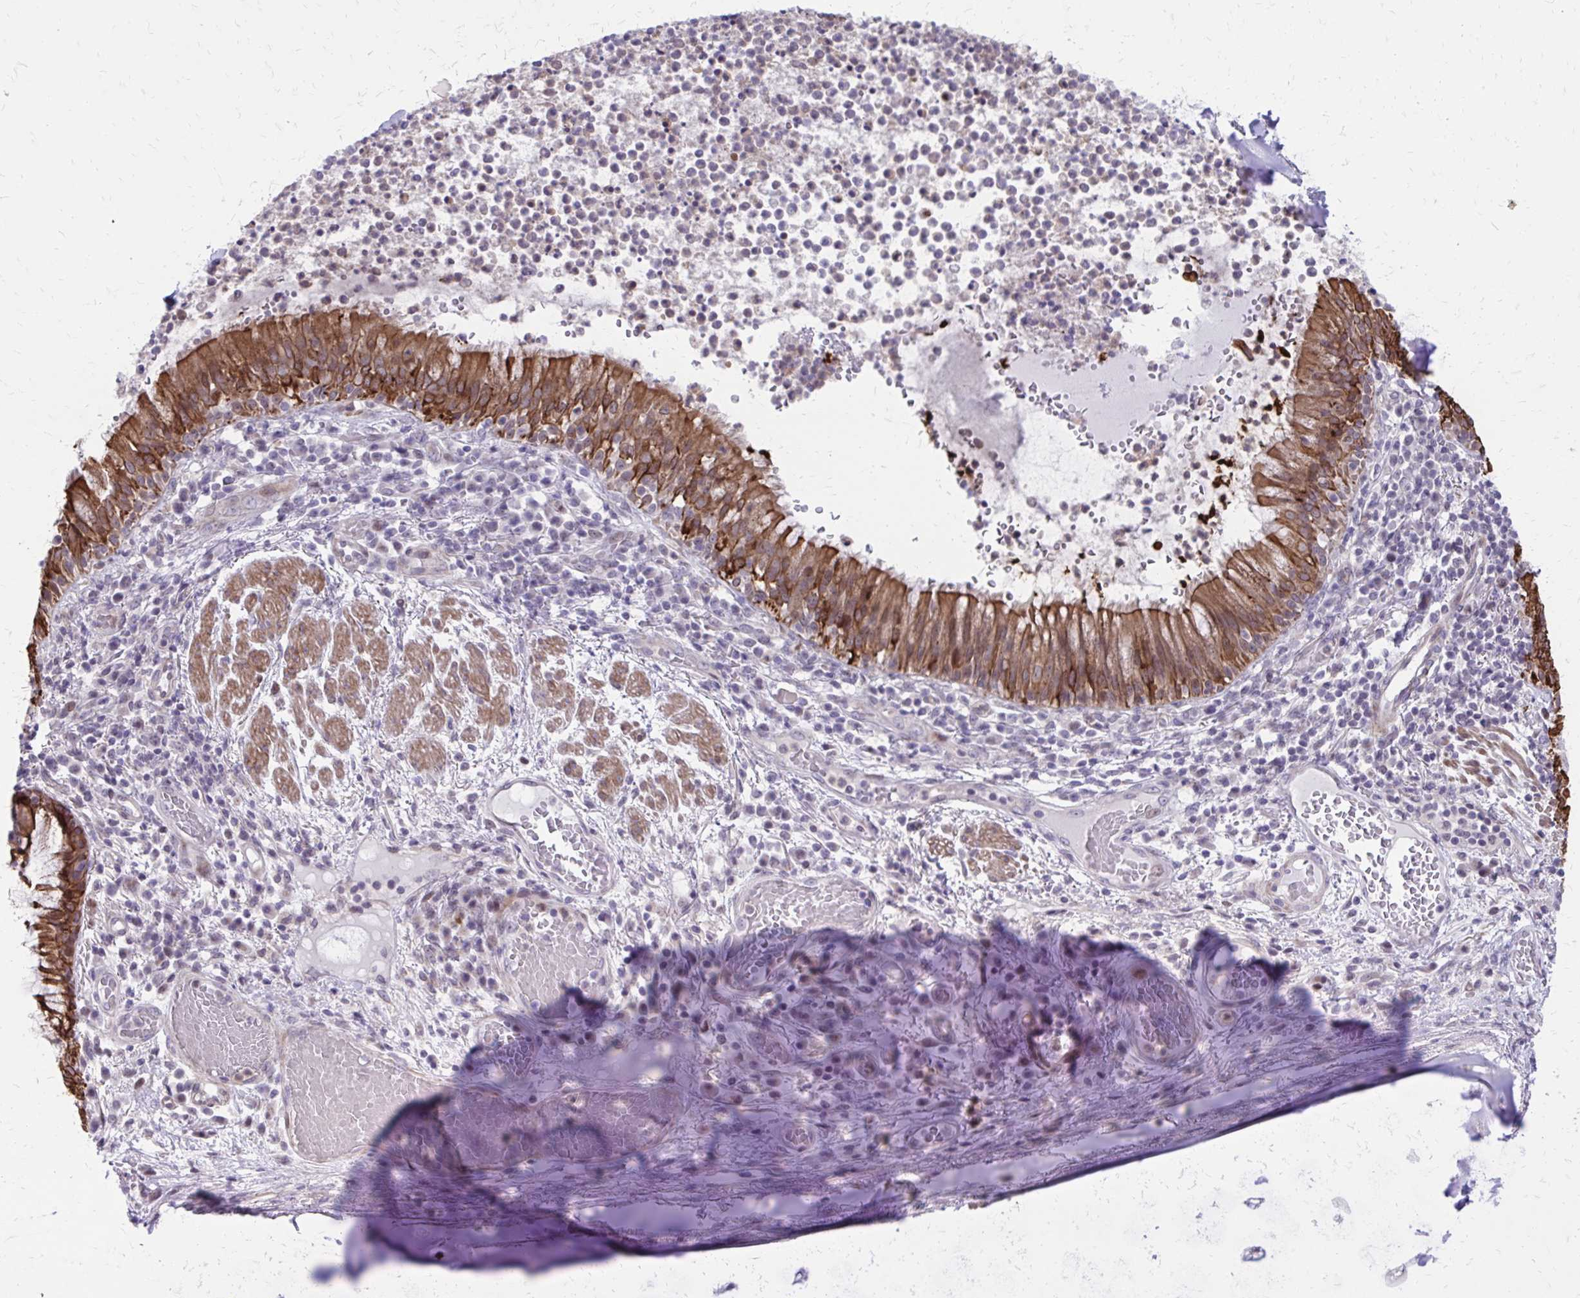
{"staining": {"intensity": "strong", "quantity": ">75%", "location": "cytoplasmic/membranous"}, "tissue": "bronchus", "cell_type": "Respiratory epithelial cells", "image_type": "normal", "snomed": [{"axis": "morphology", "description": "Normal tissue, NOS"}, {"axis": "topography", "description": "Lymph node"}, {"axis": "topography", "description": "Bronchus"}], "caption": "Bronchus stained with immunohistochemistry shows strong cytoplasmic/membranous staining in about >75% of respiratory epithelial cells.", "gene": "ANKRD30B", "patient": {"sex": "male", "age": 56}}